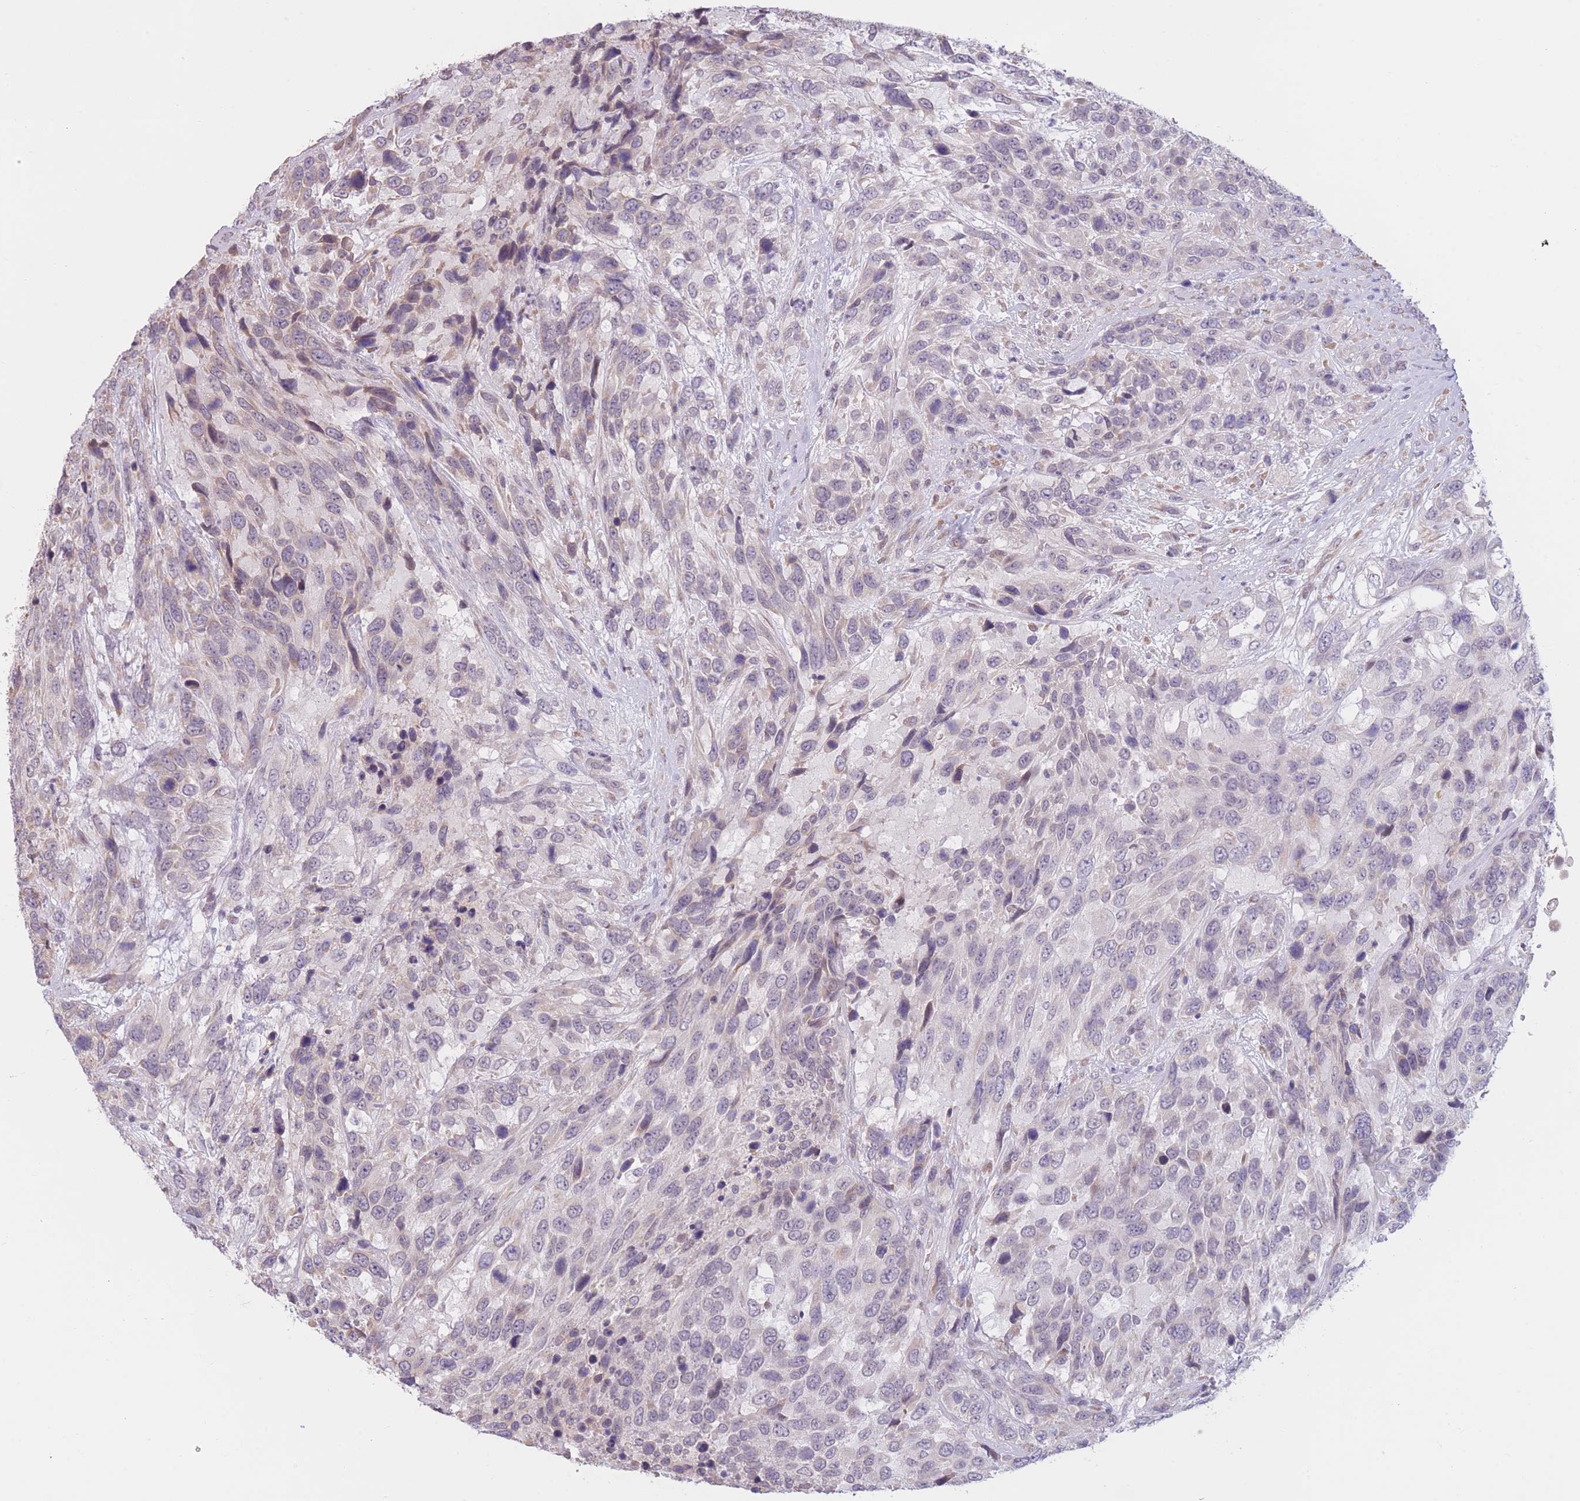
{"staining": {"intensity": "negative", "quantity": "none", "location": "none"}, "tissue": "urothelial cancer", "cell_type": "Tumor cells", "image_type": "cancer", "snomed": [{"axis": "morphology", "description": "Urothelial carcinoma, High grade"}, {"axis": "topography", "description": "Urinary bladder"}], "caption": "Tumor cells are negative for brown protein staining in high-grade urothelial carcinoma. (Immunohistochemistry, brightfield microscopy, high magnification).", "gene": "COL27A1", "patient": {"sex": "female", "age": 70}}